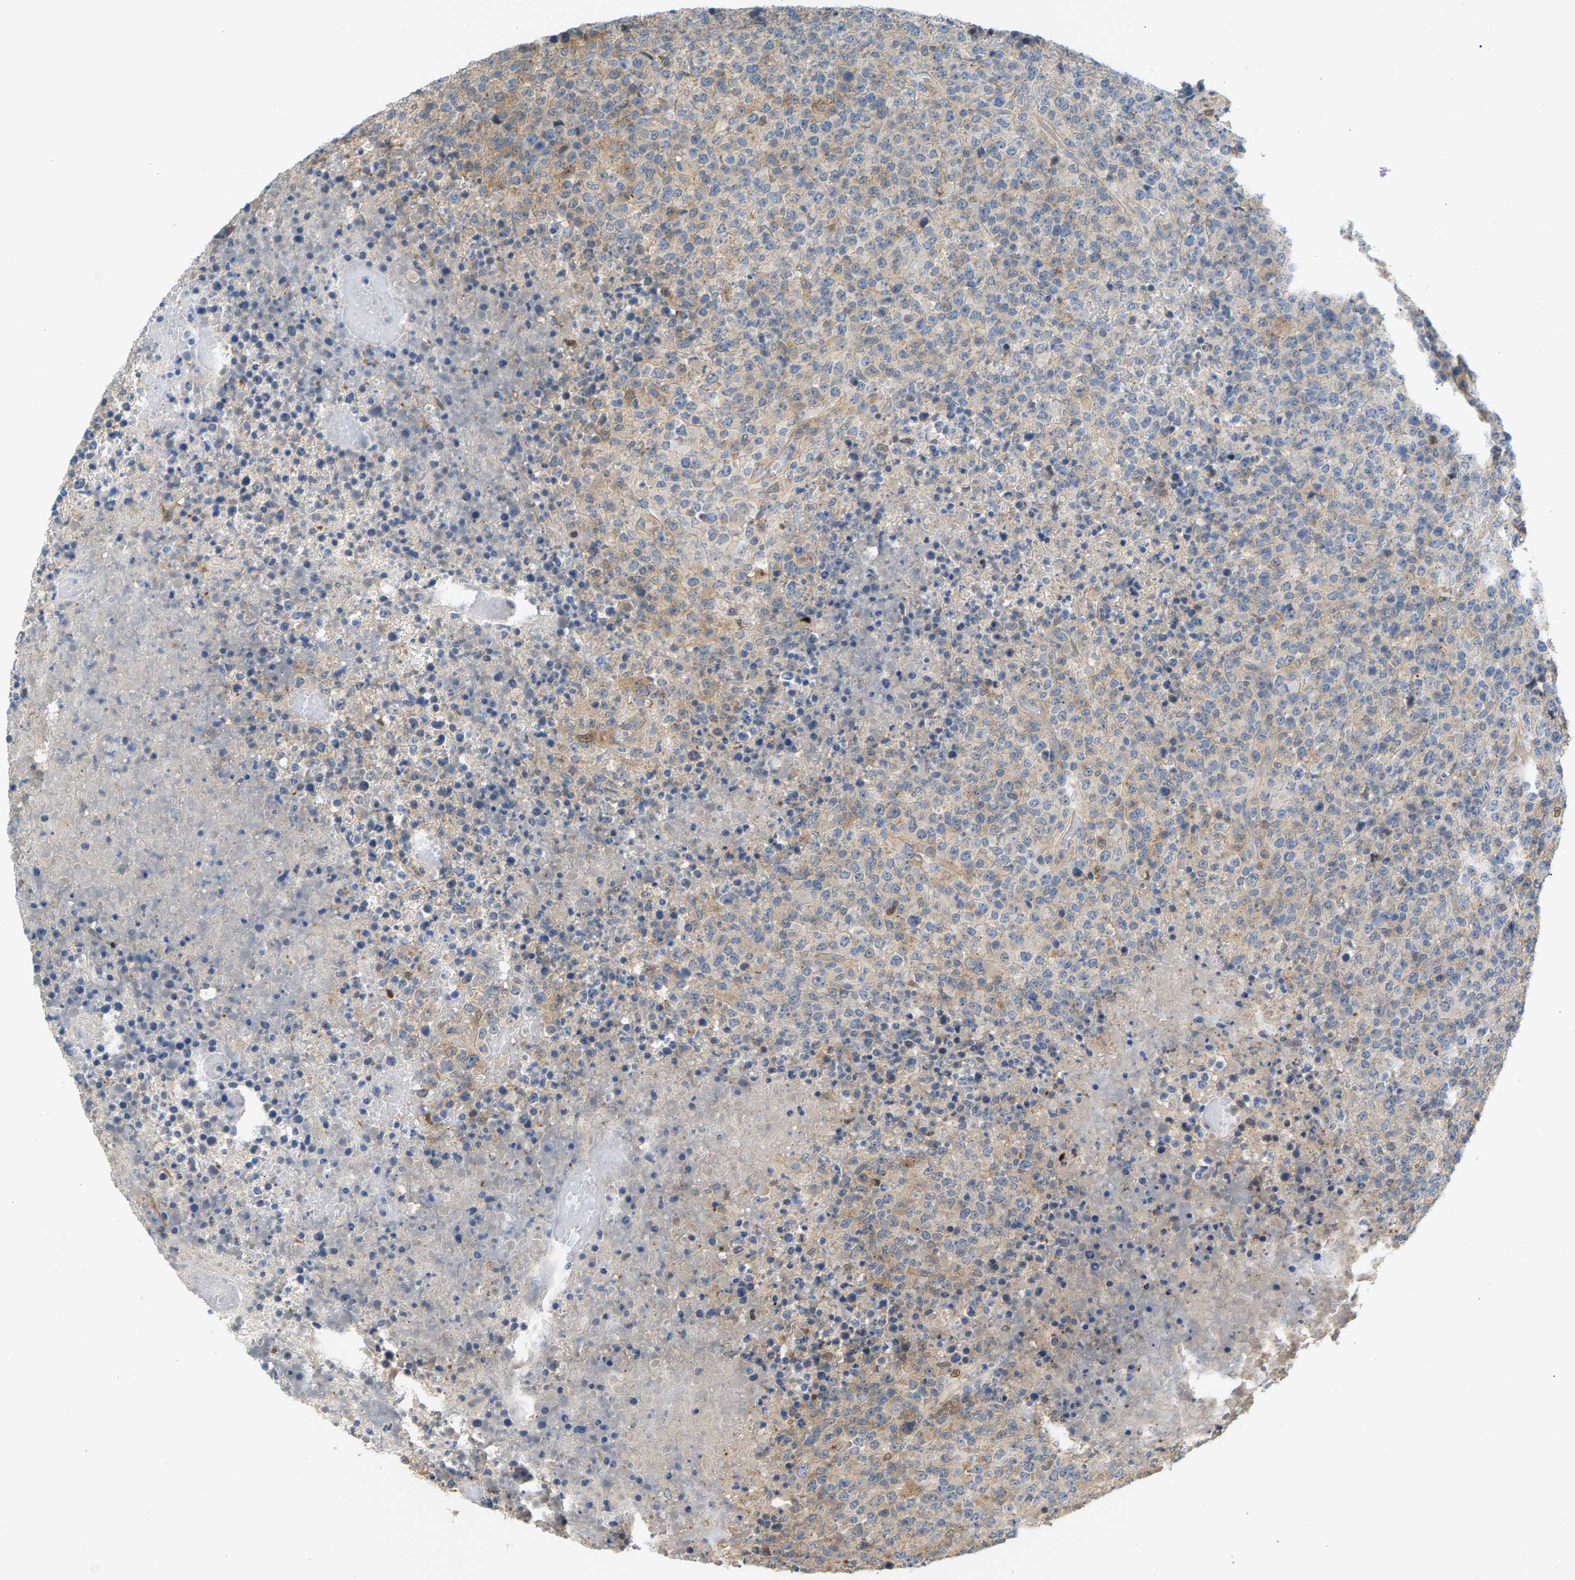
{"staining": {"intensity": "weak", "quantity": "25%-75%", "location": "cytoplasmic/membranous"}, "tissue": "lymphoma", "cell_type": "Tumor cells", "image_type": "cancer", "snomed": [{"axis": "morphology", "description": "Malignant lymphoma, non-Hodgkin's type, High grade"}, {"axis": "topography", "description": "Lymph node"}], "caption": "The histopathology image shows a brown stain indicating the presence of a protein in the cytoplasmic/membranous of tumor cells in lymphoma.", "gene": "KRTAP27-1", "patient": {"sex": "male", "age": 13}}